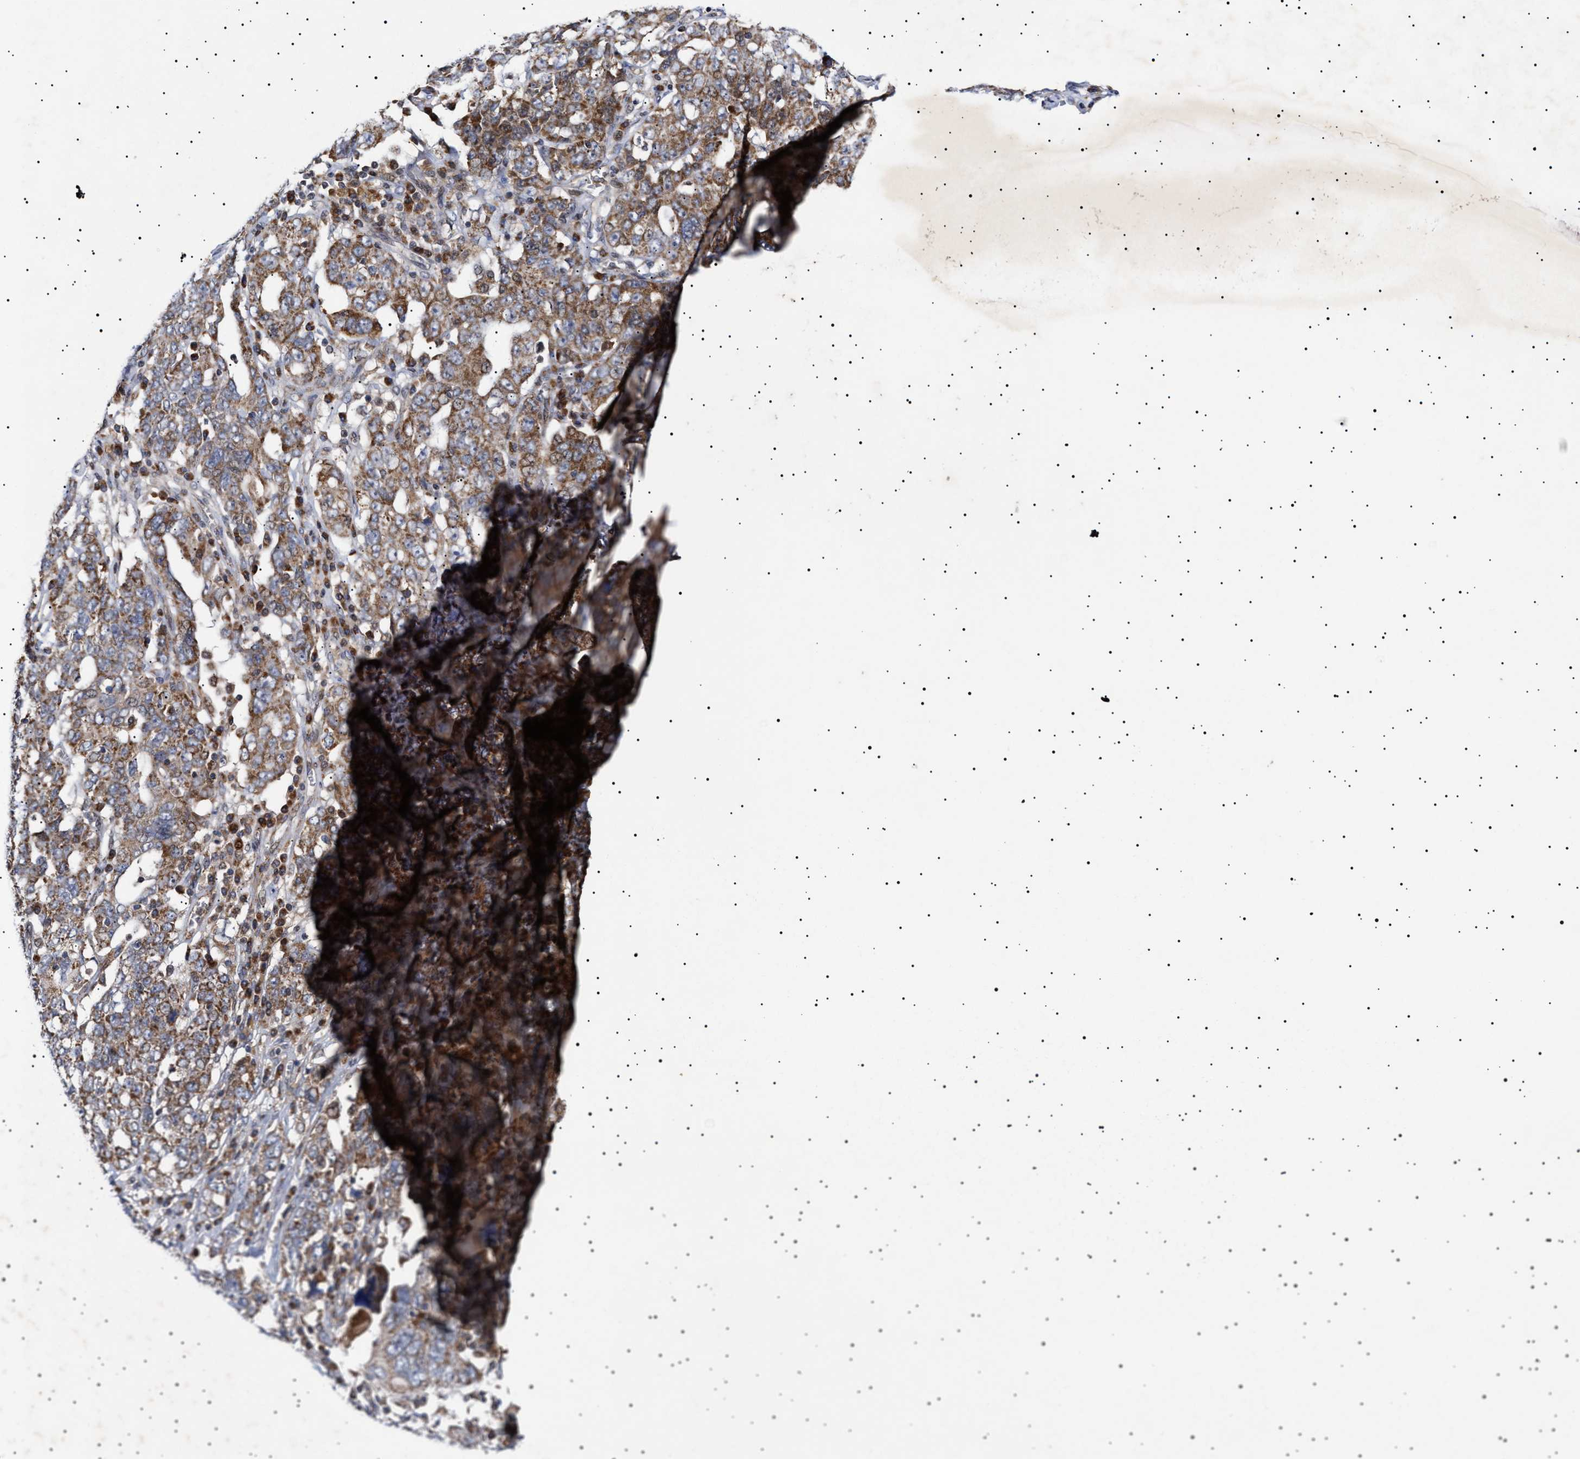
{"staining": {"intensity": "moderate", "quantity": ">75%", "location": "cytoplasmic/membranous"}, "tissue": "ovarian cancer", "cell_type": "Tumor cells", "image_type": "cancer", "snomed": [{"axis": "morphology", "description": "Carcinoma, endometroid"}, {"axis": "topography", "description": "Ovary"}], "caption": "Protein expression analysis of human ovarian cancer reveals moderate cytoplasmic/membranous positivity in about >75% of tumor cells.", "gene": "MRPL10", "patient": {"sex": "female", "age": 62}}